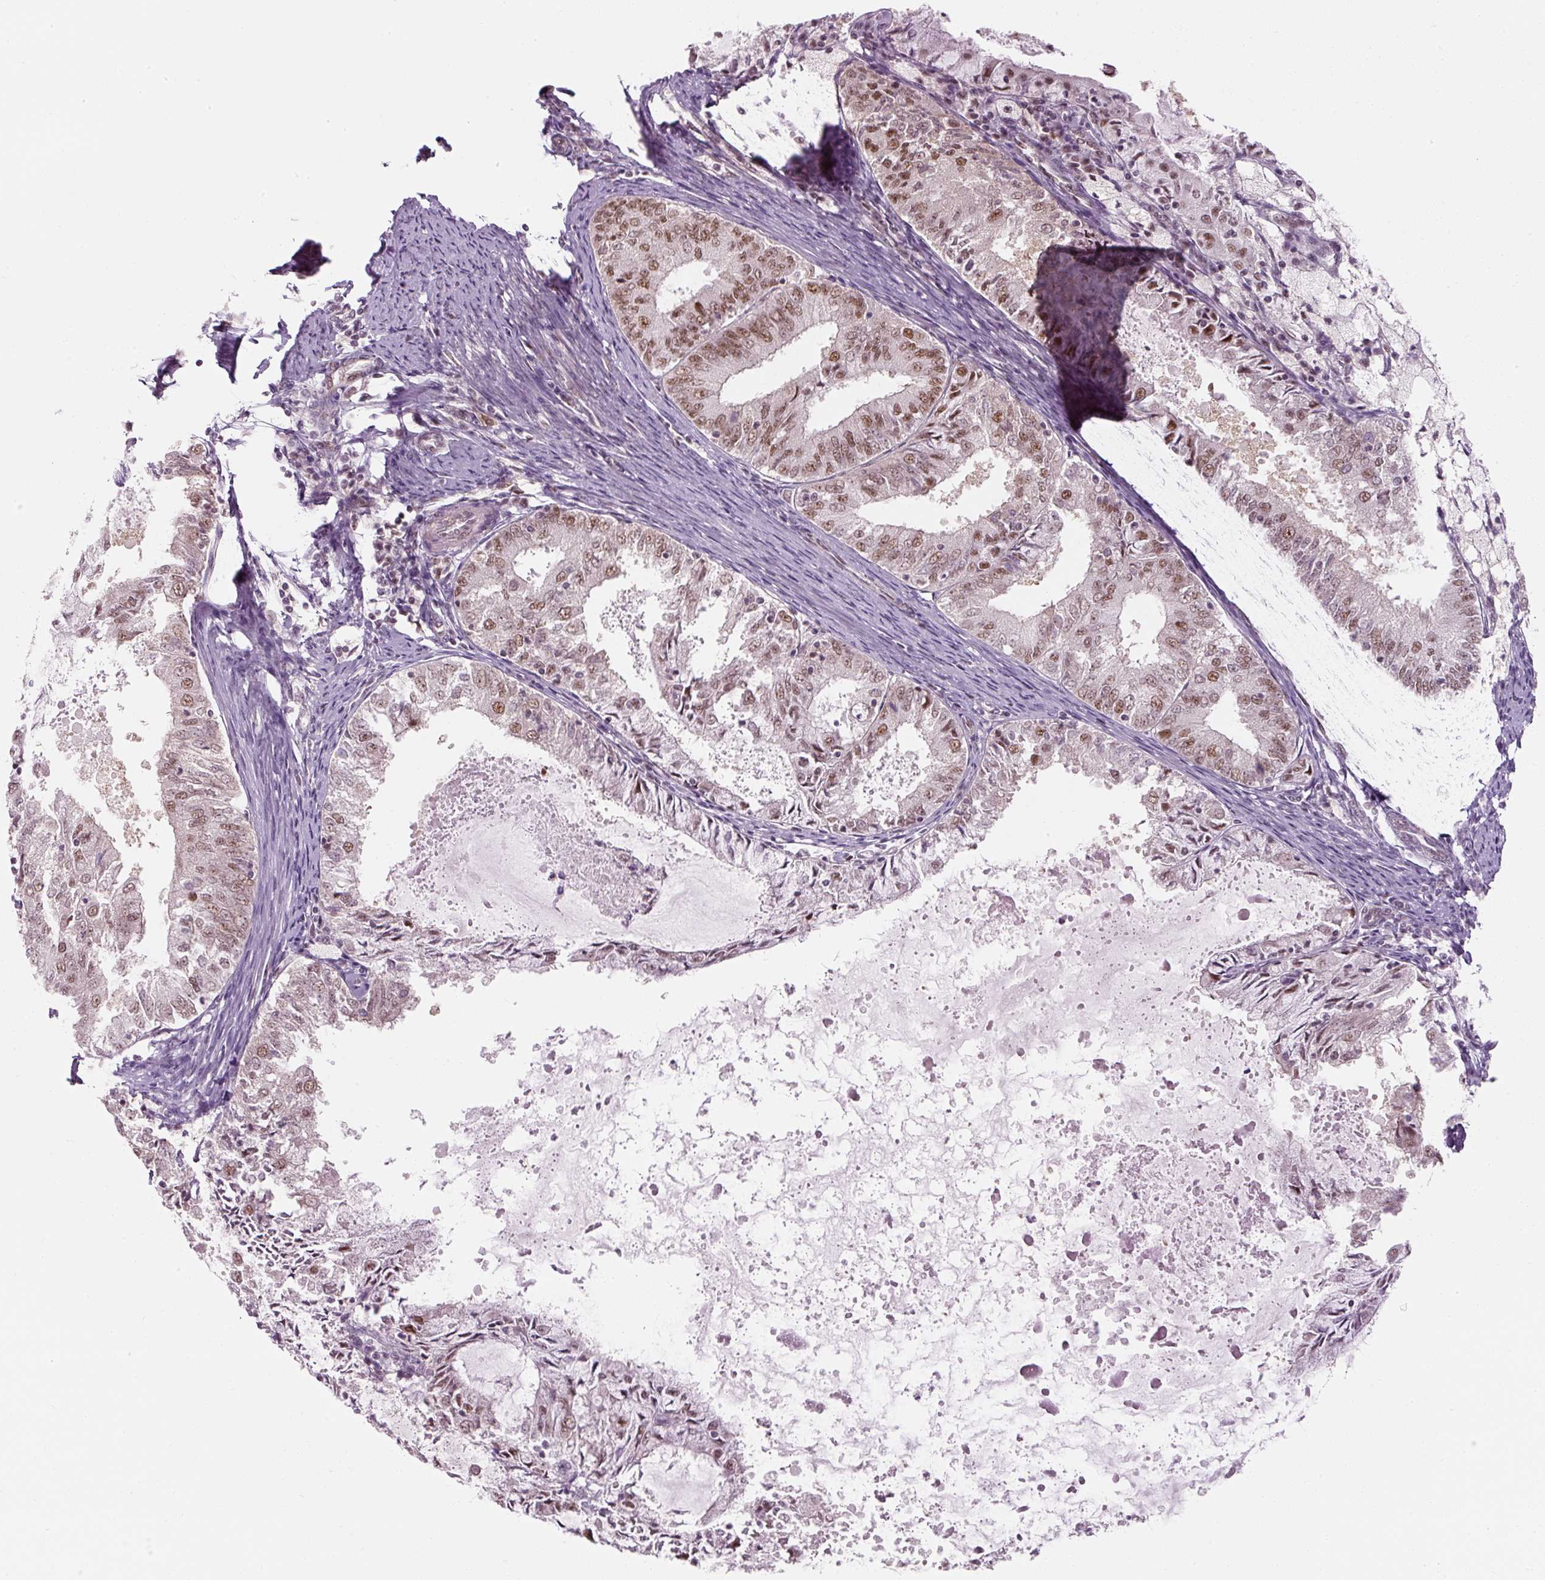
{"staining": {"intensity": "moderate", "quantity": ">75%", "location": "nuclear"}, "tissue": "endometrial cancer", "cell_type": "Tumor cells", "image_type": "cancer", "snomed": [{"axis": "morphology", "description": "Adenocarcinoma, NOS"}, {"axis": "topography", "description": "Endometrium"}], "caption": "A histopathology image of adenocarcinoma (endometrial) stained for a protein displays moderate nuclear brown staining in tumor cells.", "gene": "U2AF2", "patient": {"sex": "female", "age": 57}}